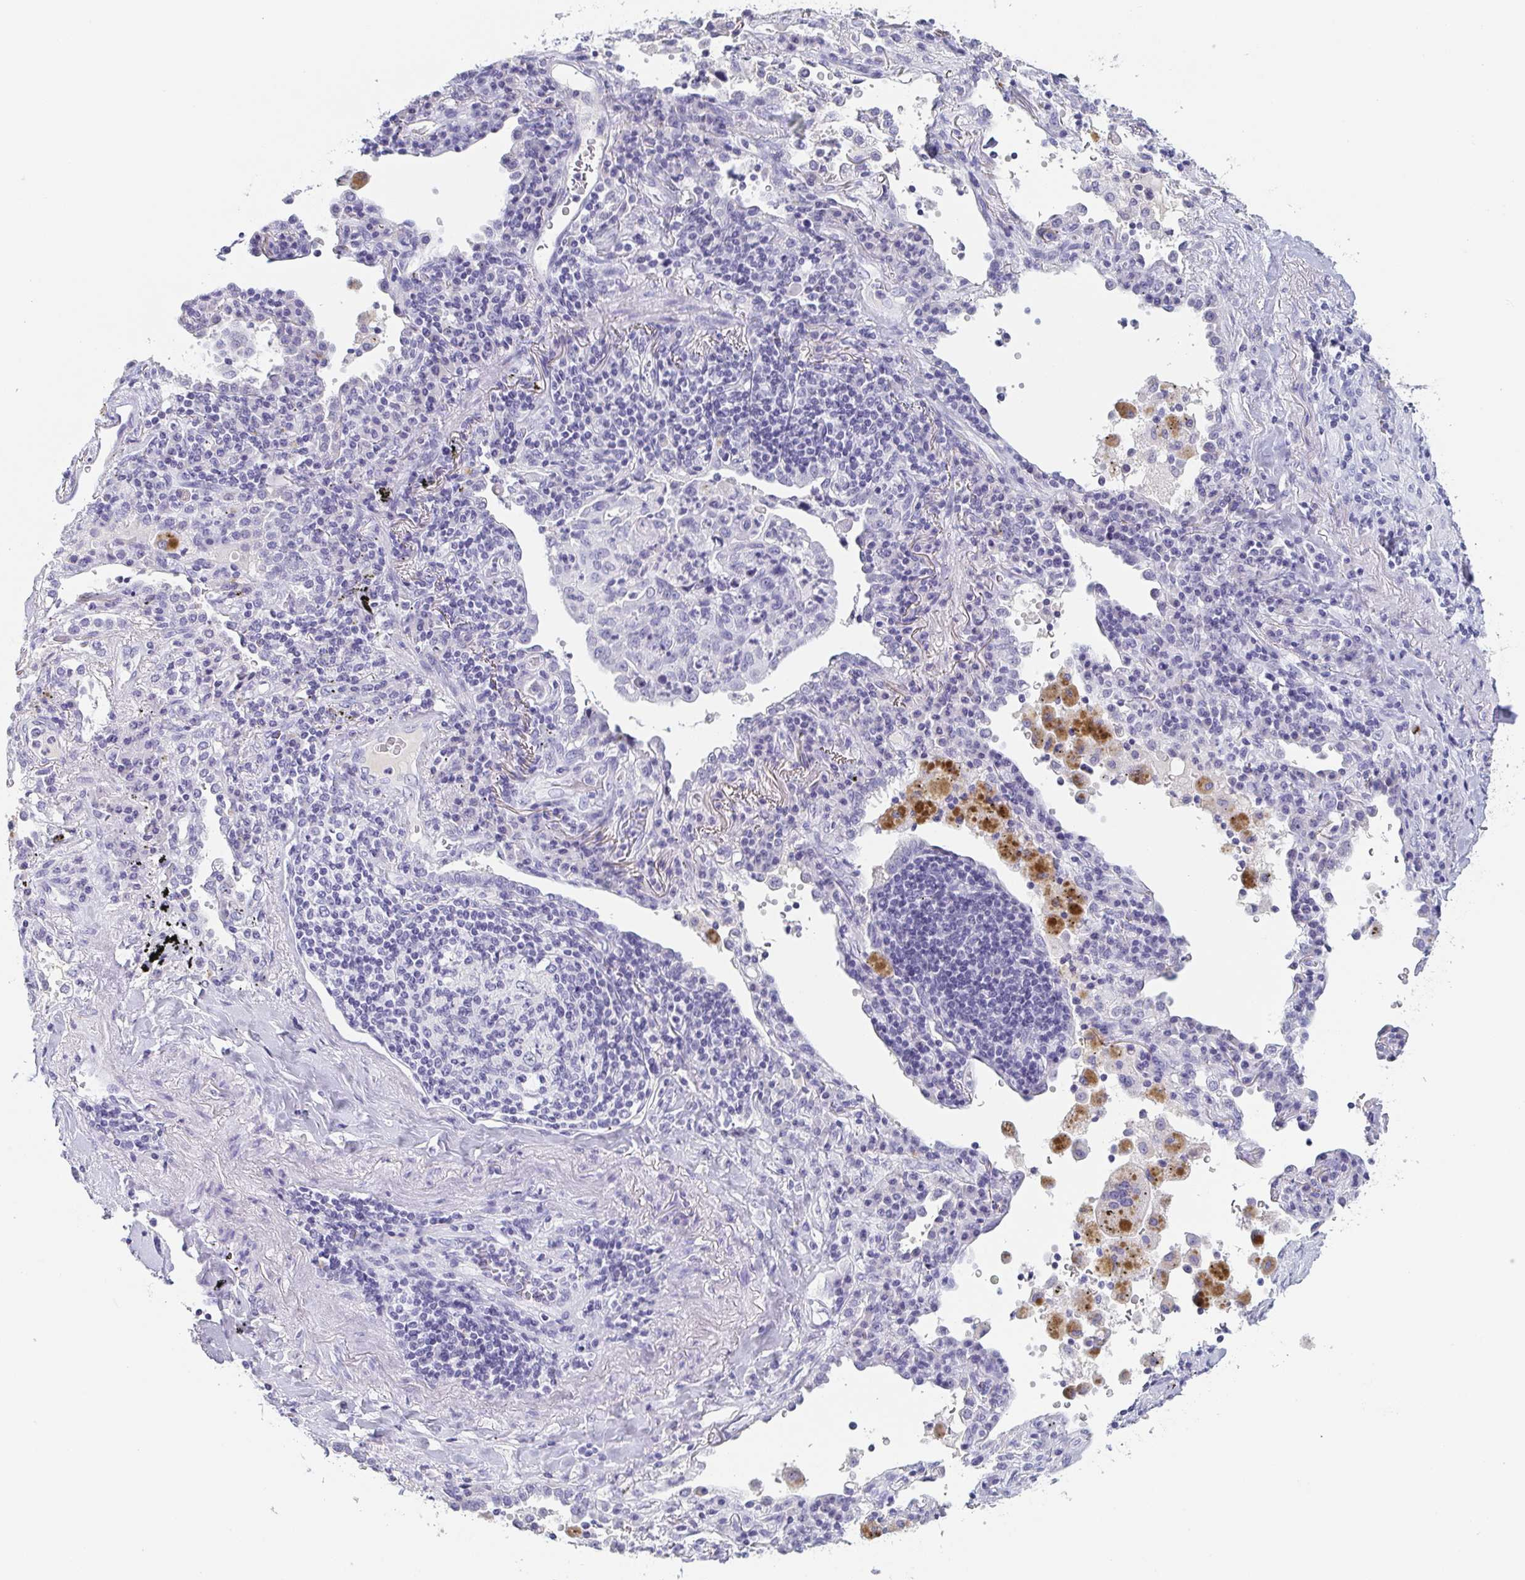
{"staining": {"intensity": "negative", "quantity": "none", "location": "none"}, "tissue": "lung cancer", "cell_type": "Tumor cells", "image_type": "cancer", "snomed": [{"axis": "morphology", "description": "Squamous cell carcinoma, NOS"}, {"axis": "topography", "description": "Lymph node"}, {"axis": "topography", "description": "Lung"}], "caption": "Immunohistochemistry (IHC) of lung cancer shows no positivity in tumor cells.", "gene": "ITLN1", "patient": {"sex": "male", "age": 61}}